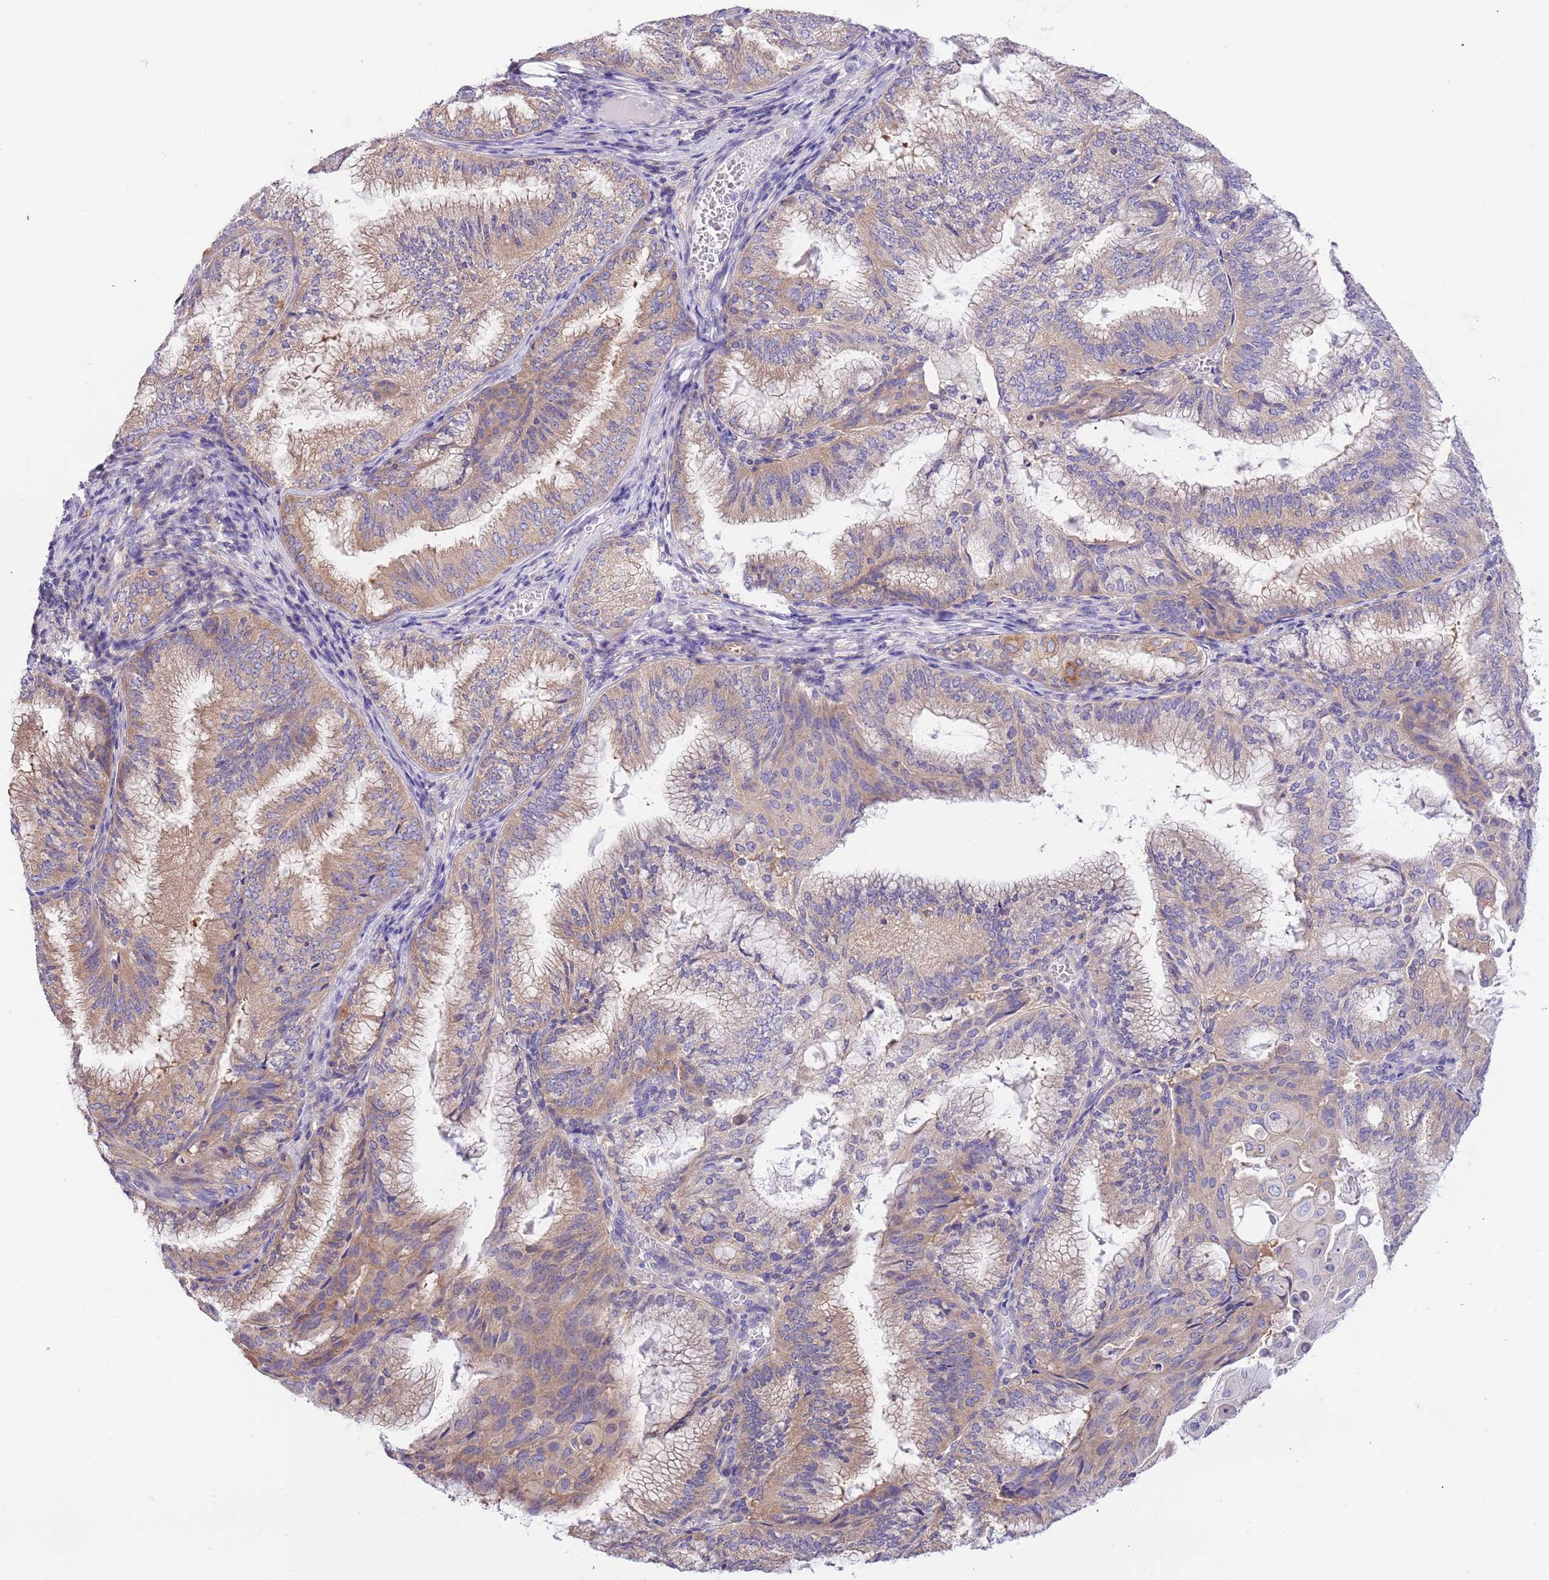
{"staining": {"intensity": "moderate", "quantity": "25%-75%", "location": "cytoplasmic/membranous"}, "tissue": "endometrial cancer", "cell_type": "Tumor cells", "image_type": "cancer", "snomed": [{"axis": "morphology", "description": "Adenocarcinoma, NOS"}, {"axis": "topography", "description": "Endometrium"}], "caption": "A brown stain labels moderate cytoplasmic/membranous expression of a protein in human endometrial cancer (adenocarcinoma) tumor cells.", "gene": "STIP1", "patient": {"sex": "female", "age": 49}}